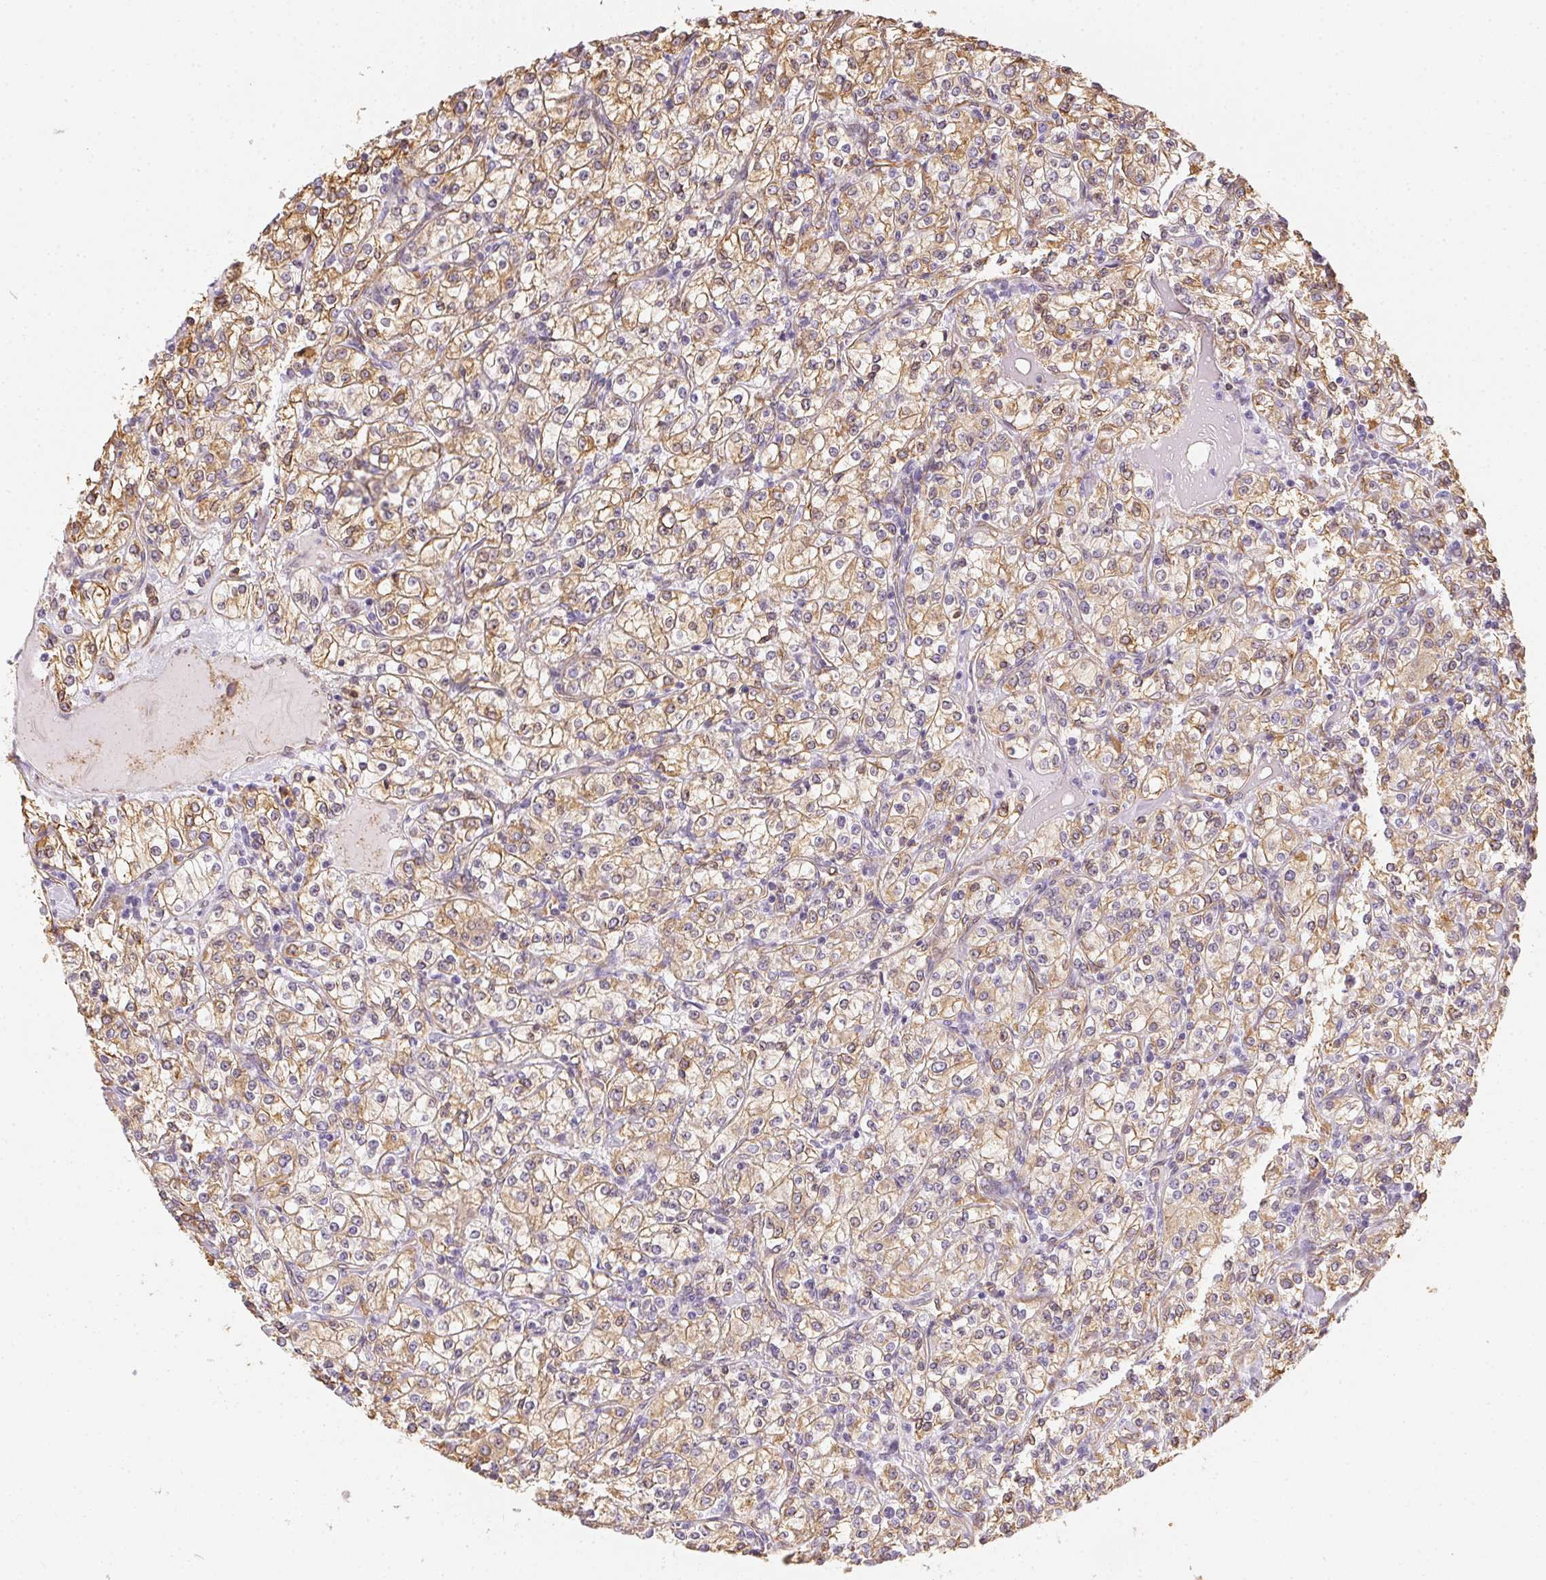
{"staining": {"intensity": "weak", "quantity": ">75%", "location": "cytoplasmic/membranous"}, "tissue": "renal cancer", "cell_type": "Tumor cells", "image_type": "cancer", "snomed": [{"axis": "morphology", "description": "Adenocarcinoma, NOS"}, {"axis": "topography", "description": "Kidney"}], "caption": "A low amount of weak cytoplasmic/membranous expression is appreciated in about >75% of tumor cells in renal cancer tissue. The staining was performed using DAB, with brown indicating positive protein expression. Nuclei are stained blue with hematoxylin.", "gene": "RSBN1", "patient": {"sex": "male", "age": 77}}